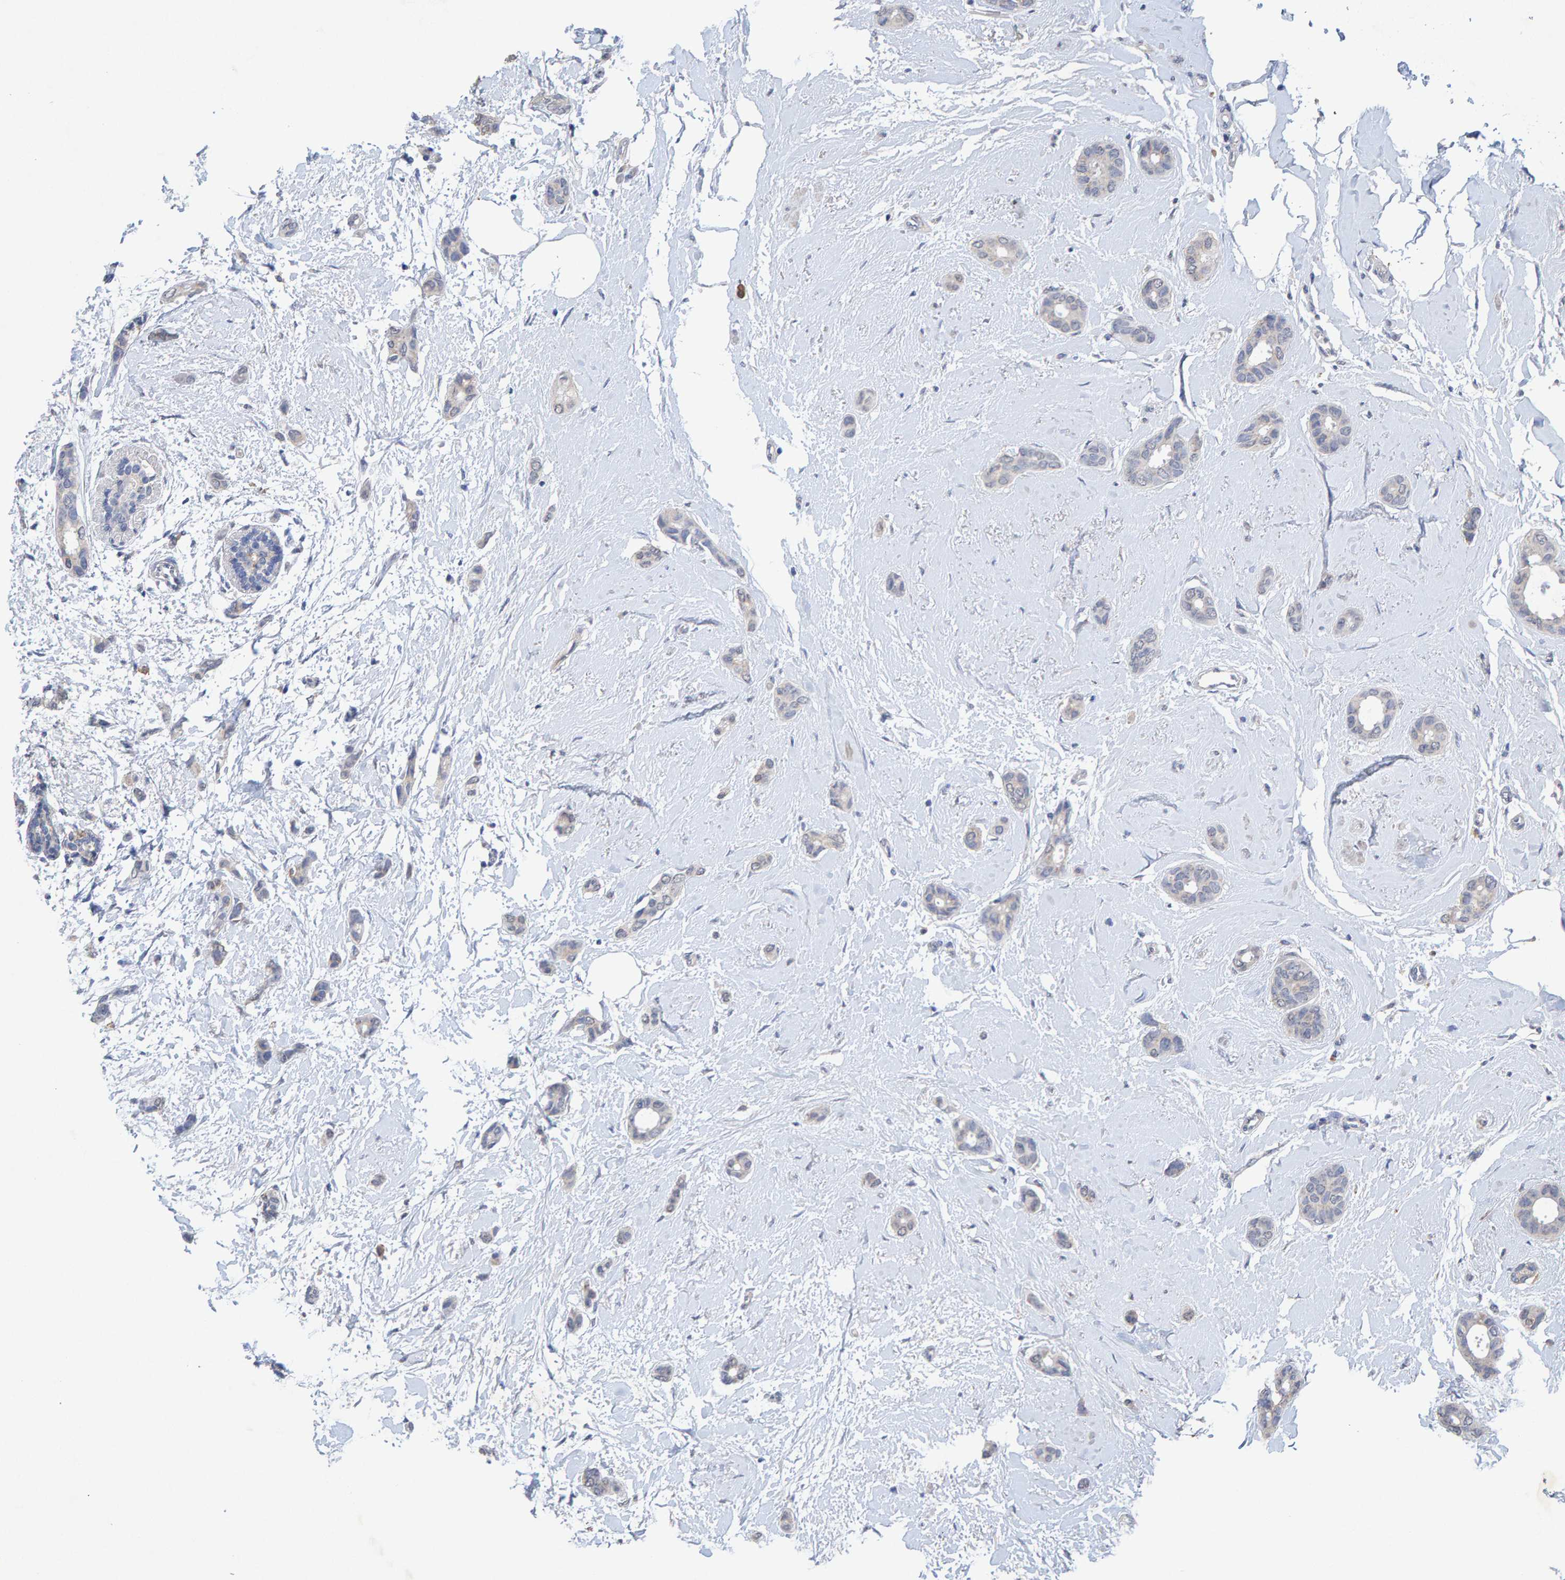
{"staining": {"intensity": "negative", "quantity": "none", "location": "none"}, "tissue": "breast cancer", "cell_type": "Tumor cells", "image_type": "cancer", "snomed": [{"axis": "morphology", "description": "Duct carcinoma"}, {"axis": "topography", "description": "Breast"}], "caption": "Protein analysis of breast intraductal carcinoma shows no significant expression in tumor cells.", "gene": "CTH", "patient": {"sex": "female", "age": 55}}